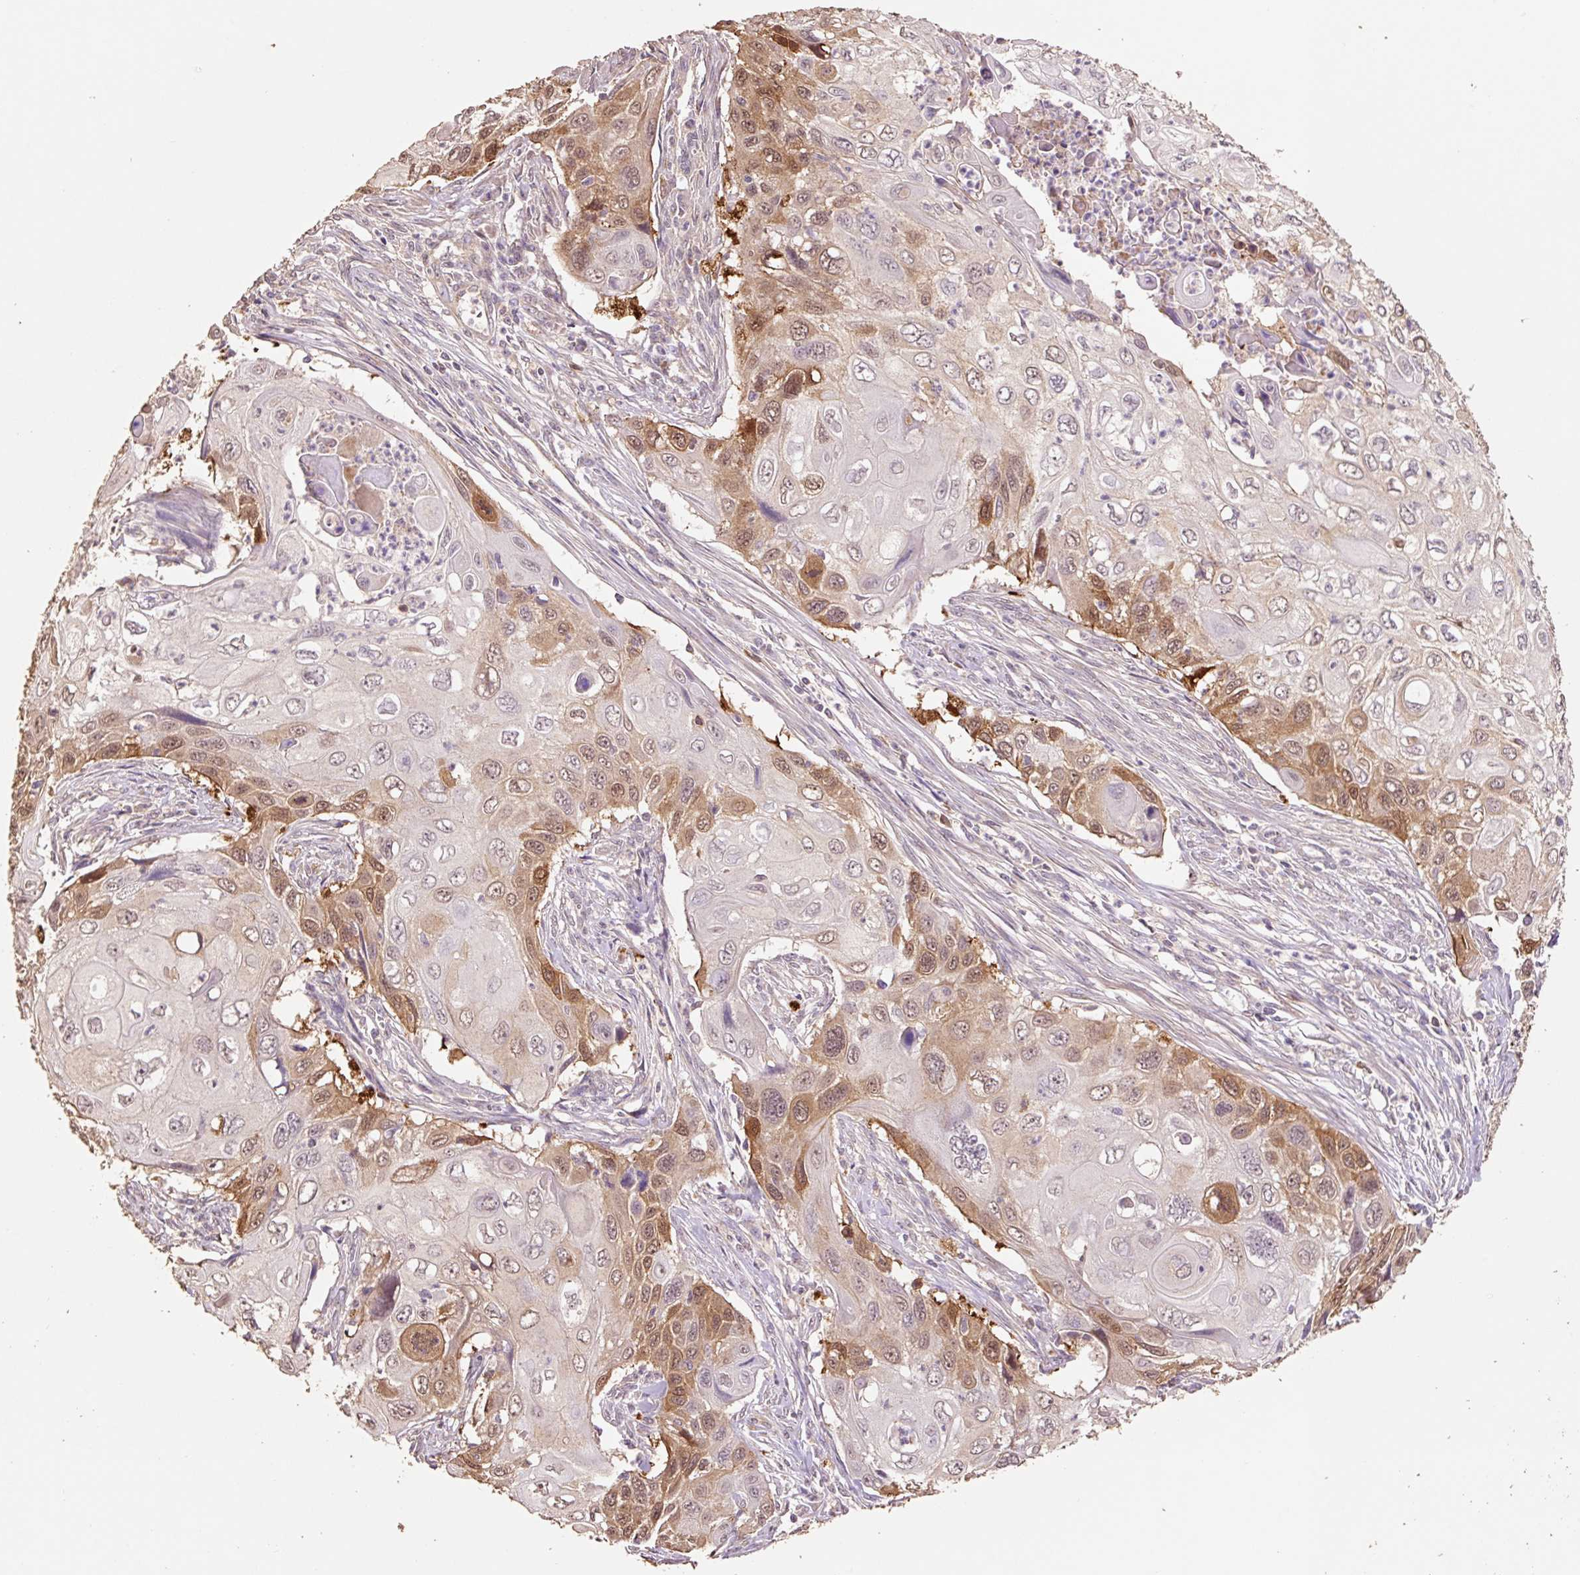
{"staining": {"intensity": "moderate", "quantity": "25%-75%", "location": "cytoplasmic/membranous,nuclear"}, "tissue": "cervical cancer", "cell_type": "Tumor cells", "image_type": "cancer", "snomed": [{"axis": "morphology", "description": "Squamous cell carcinoma, NOS"}, {"axis": "topography", "description": "Cervix"}], "caption": "About 25%-75% of tumor cells in cervical cancer show moderate cytoplasmic/membranous and nuclear protein expression as visualized by brown immunohistochemical staining.", "gene": "HERC2", "patient": {"sex": "female", "age": 70}}